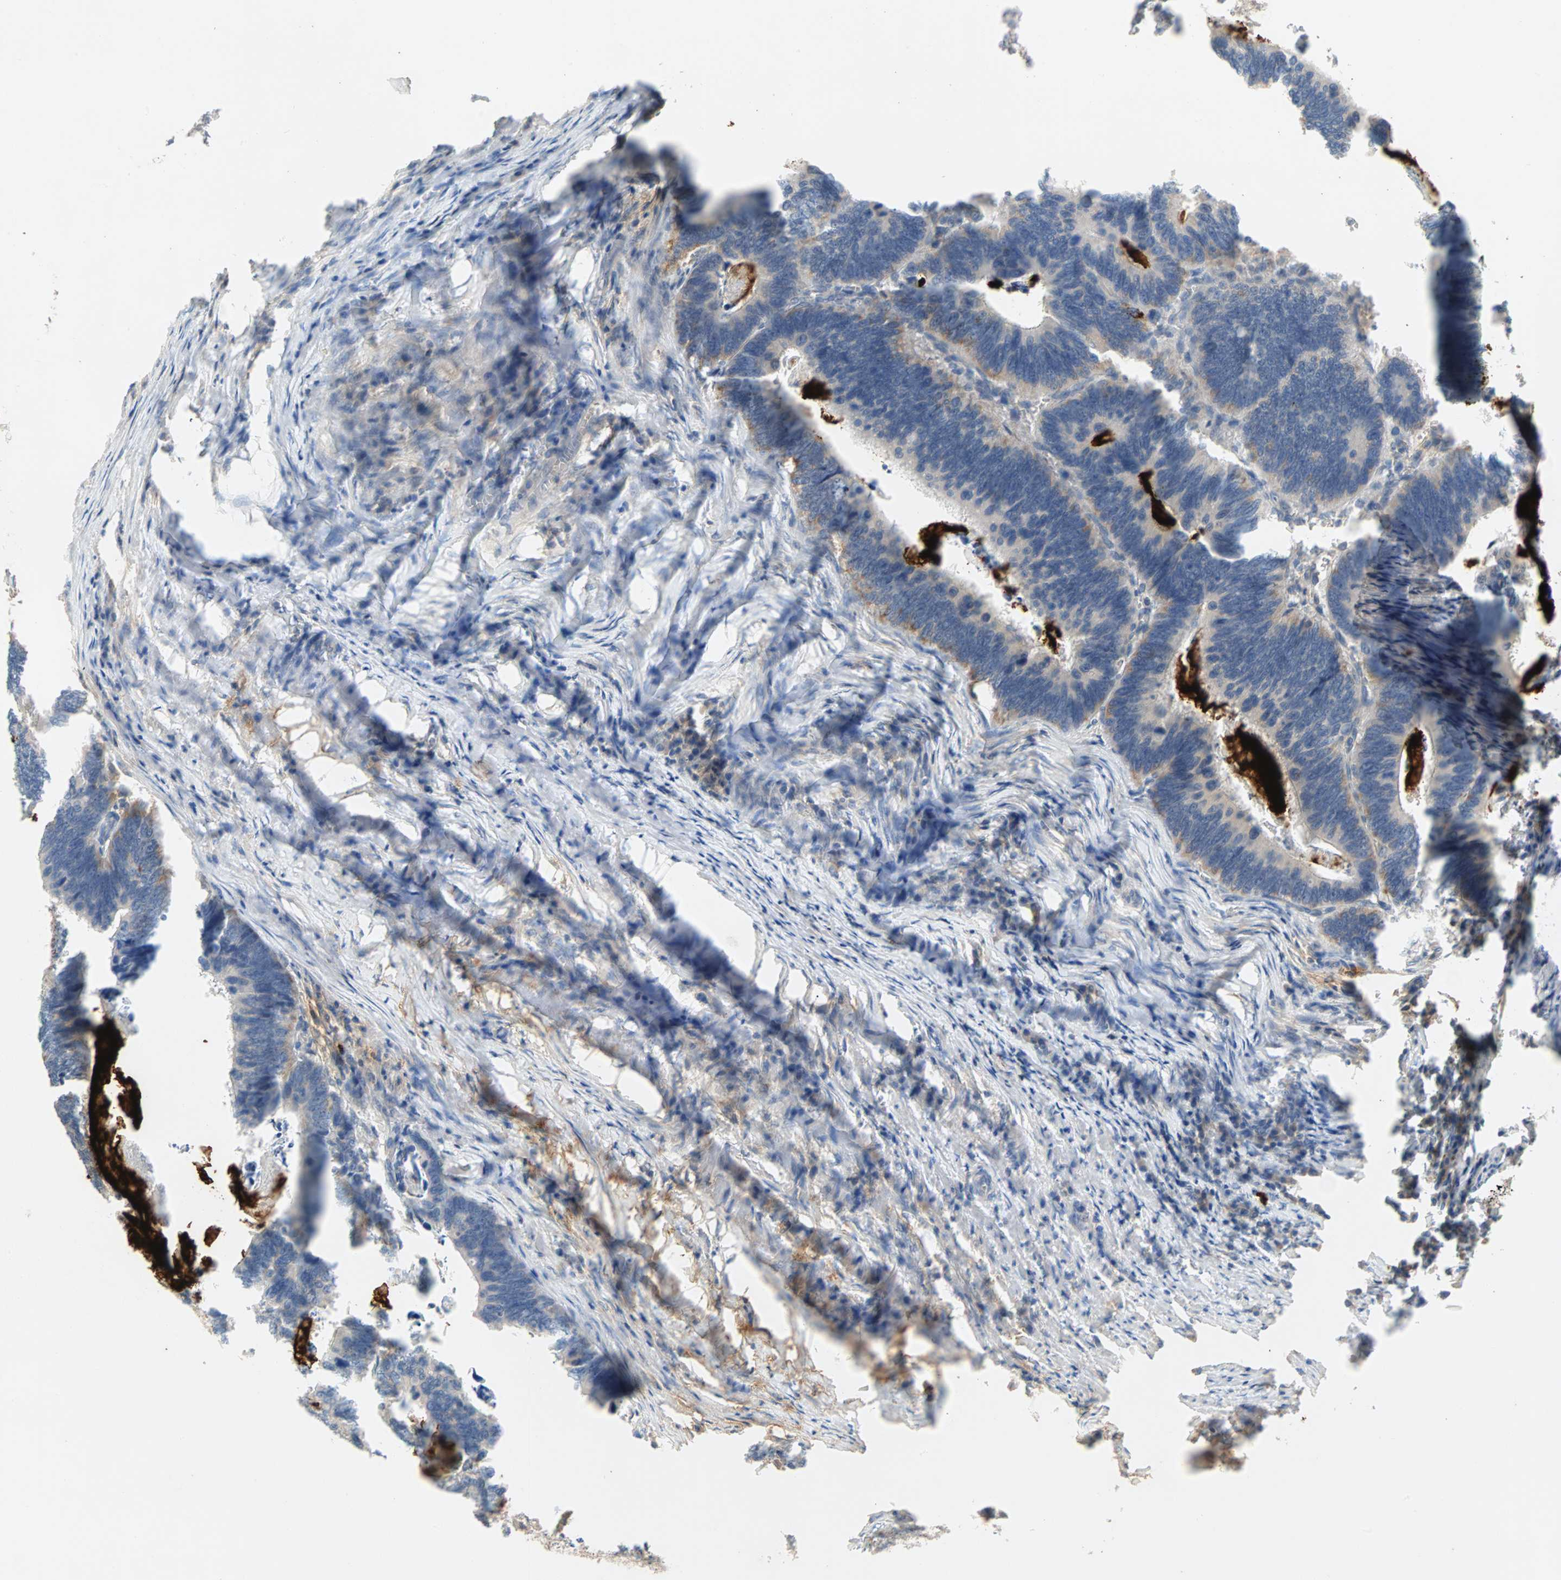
{"staining": {"intensity": "negative", "quantity": "none", "location": "none"}, "tissue": "colorectal cancer", "cell_type": "Tumor cells", "image_type": "cancer", "snomed": [{"axis": "morphology", "description": "Adenocarcinoma, NOS"}, {"axis": "topography", "description": "Colon"}], "caption": "This is a micrograph of immunohistochemistry (IHC) staining of colorectal cancer (adenocarcinoma), which shows no staining in tumor cells.", "gene": "MAP4K1", "patient": {"sex": "male", "age": 72}}